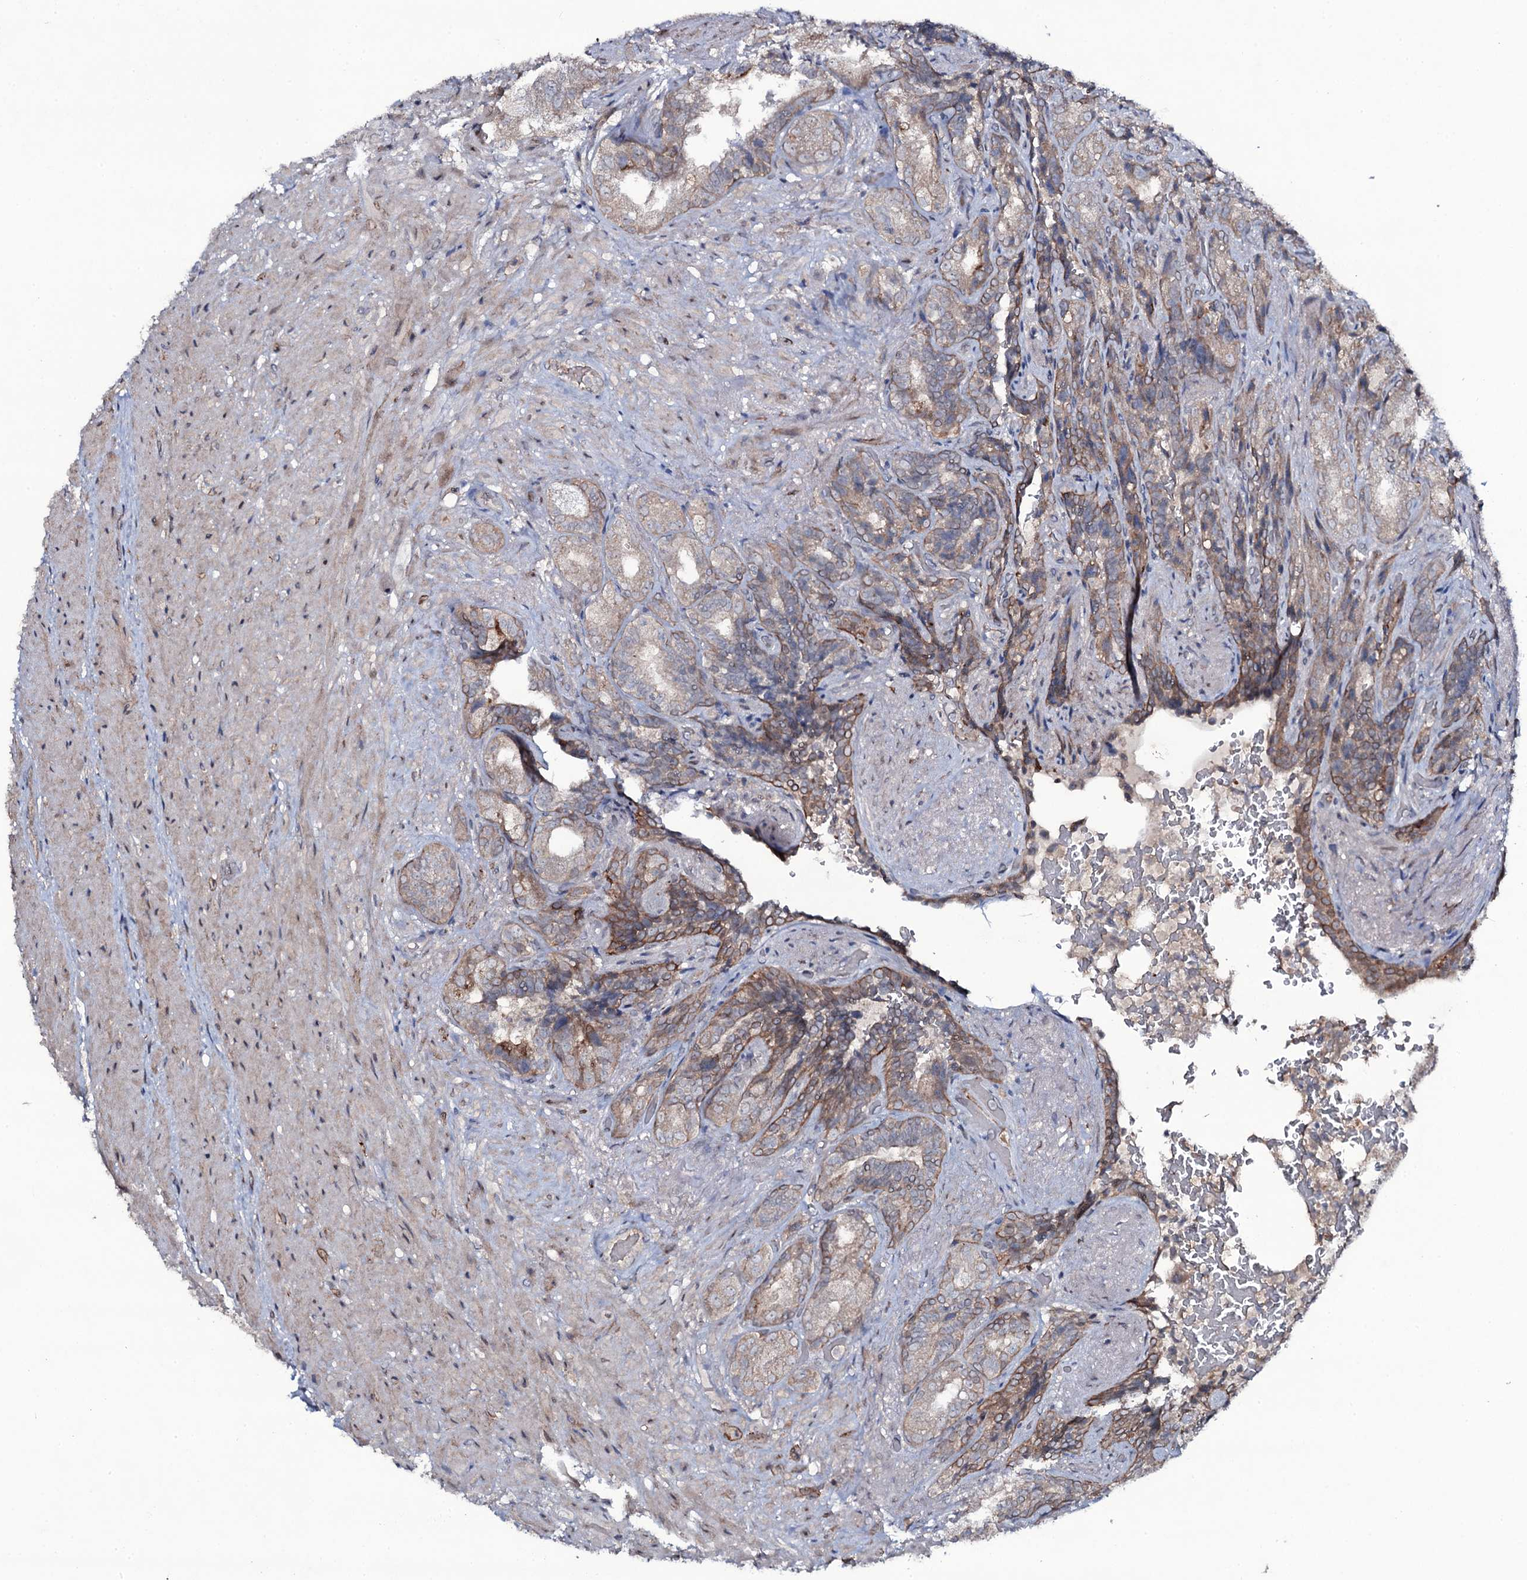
{"staining": {"intensity": "moderate", "quantity": "25%-75%", "location": "cytoplasmic/membranous"}, "tissue": "seminal vesicle", "cell_type": "Glandular cells", "image_type": "normal", "snomed": [{"axis": "morphology", "description": "Normal tissue, NOS"}, {"axis": "topography", "description": "Seminal veicle"}, {"axis": "topography", "description": "Peripheral nerve tissue"}], "caption": "The photomicrograph displays immunohistochemical staining of unremarkable seminal vesicle. There is moderate cytoplasmic/membranous expression is identified in about 25%-75% of glandular cells. Immunohistochemistry stains the protein in brown and the nuclei are stained blue.", "gene": "SNAP23", "patient": {"sex": "male", "age": 63}}